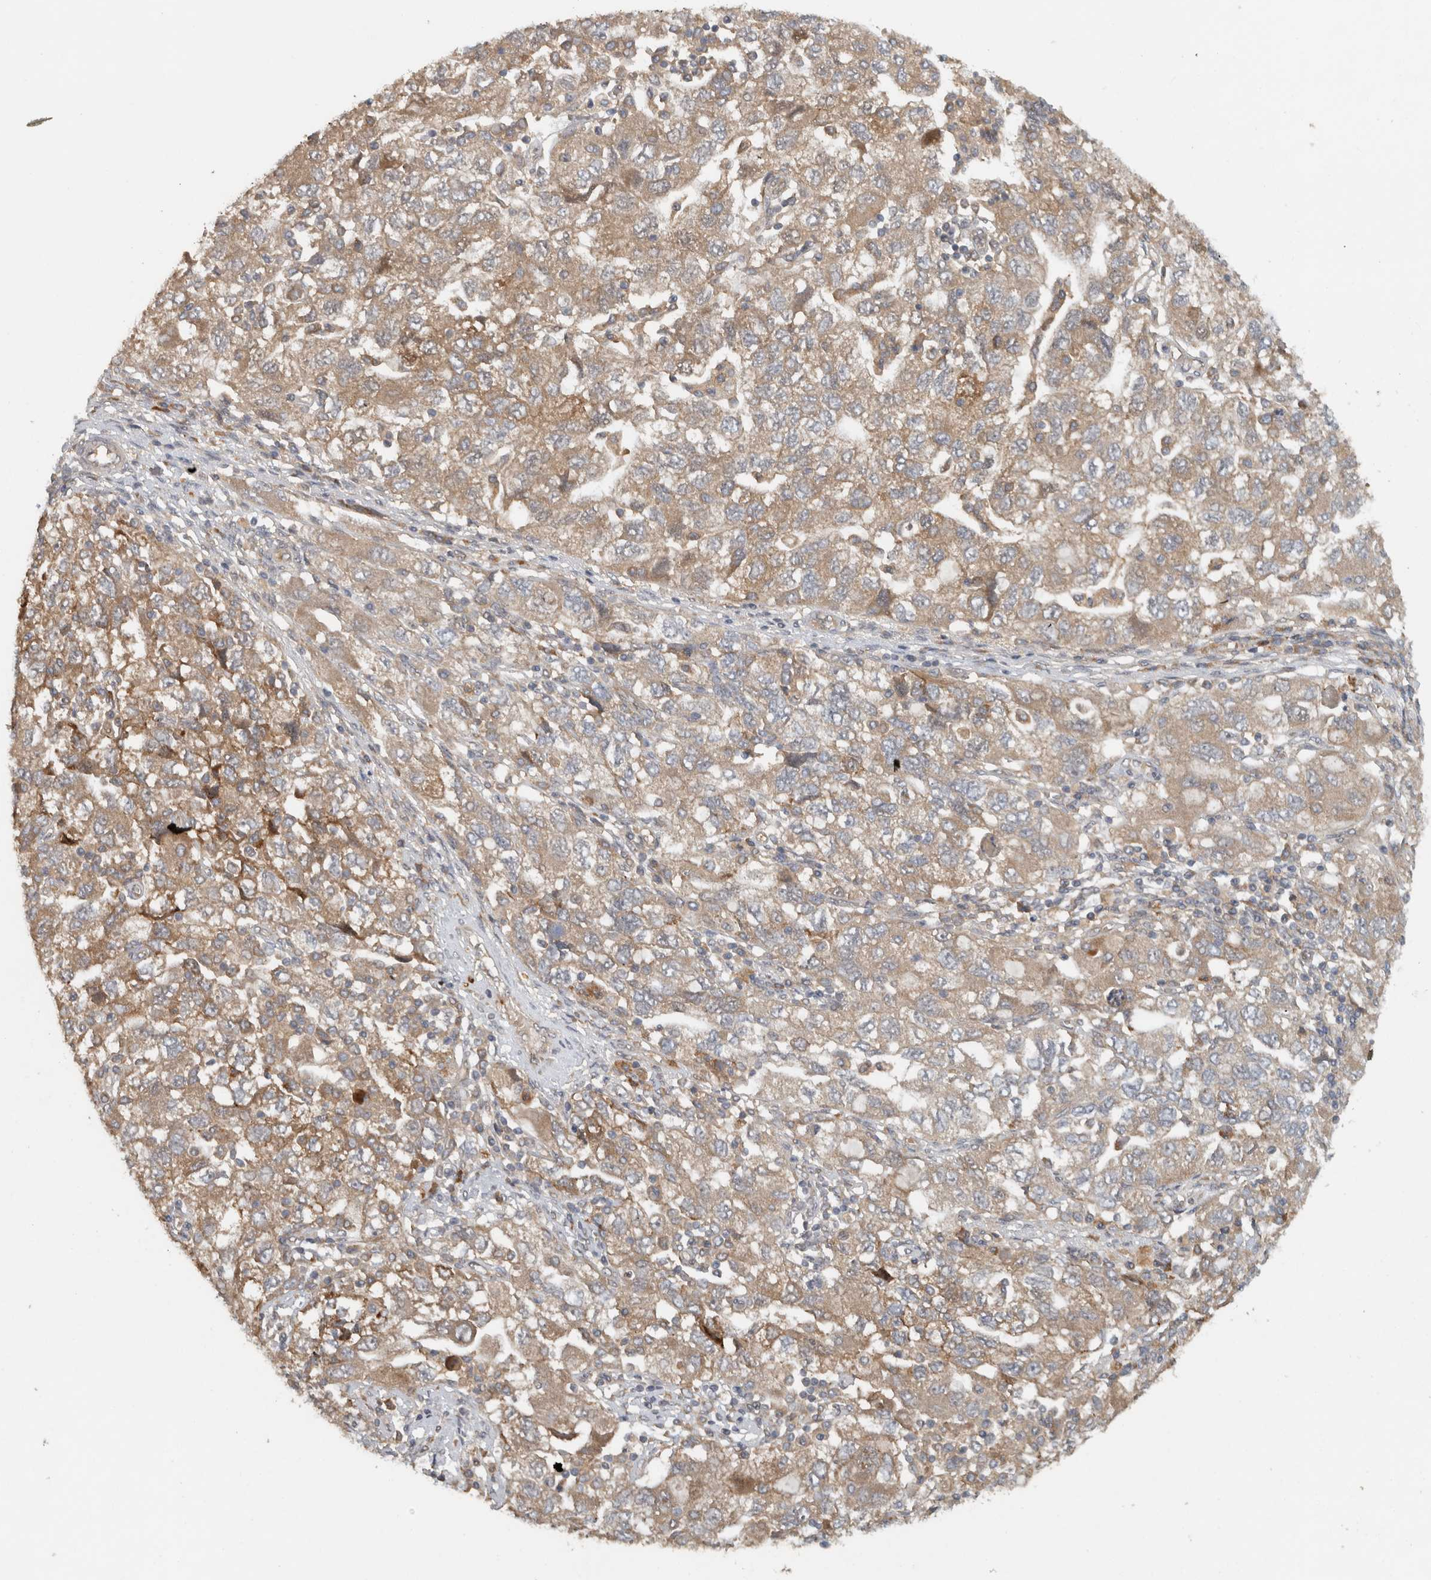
{"staining": {"intensity": "weak", "quantity": ">75%", "location": "cytoplasmic/membranous"}, "tissue": "ovarian cancer", "cell_type": "Tumor cells", "image_type": "cancer", "snomed": [{"axis": "morphology", "description": "Carcinoma, NOS"}, {"axis": "morphology", "description": "Cystadenocarcinoma, serous, NOS"}, {"axis": "topography", "description": "Ovary"}], "caption": "Approximately >75% of tumor cells in ovarian cancer (serous cystadenocarcinoma) display weak cytoplasmic/membranous protein staining as visualized by brown immunohistochemical staining.", "gene": "VEPH1", "patient": {"sex": "female", "age": 69}}